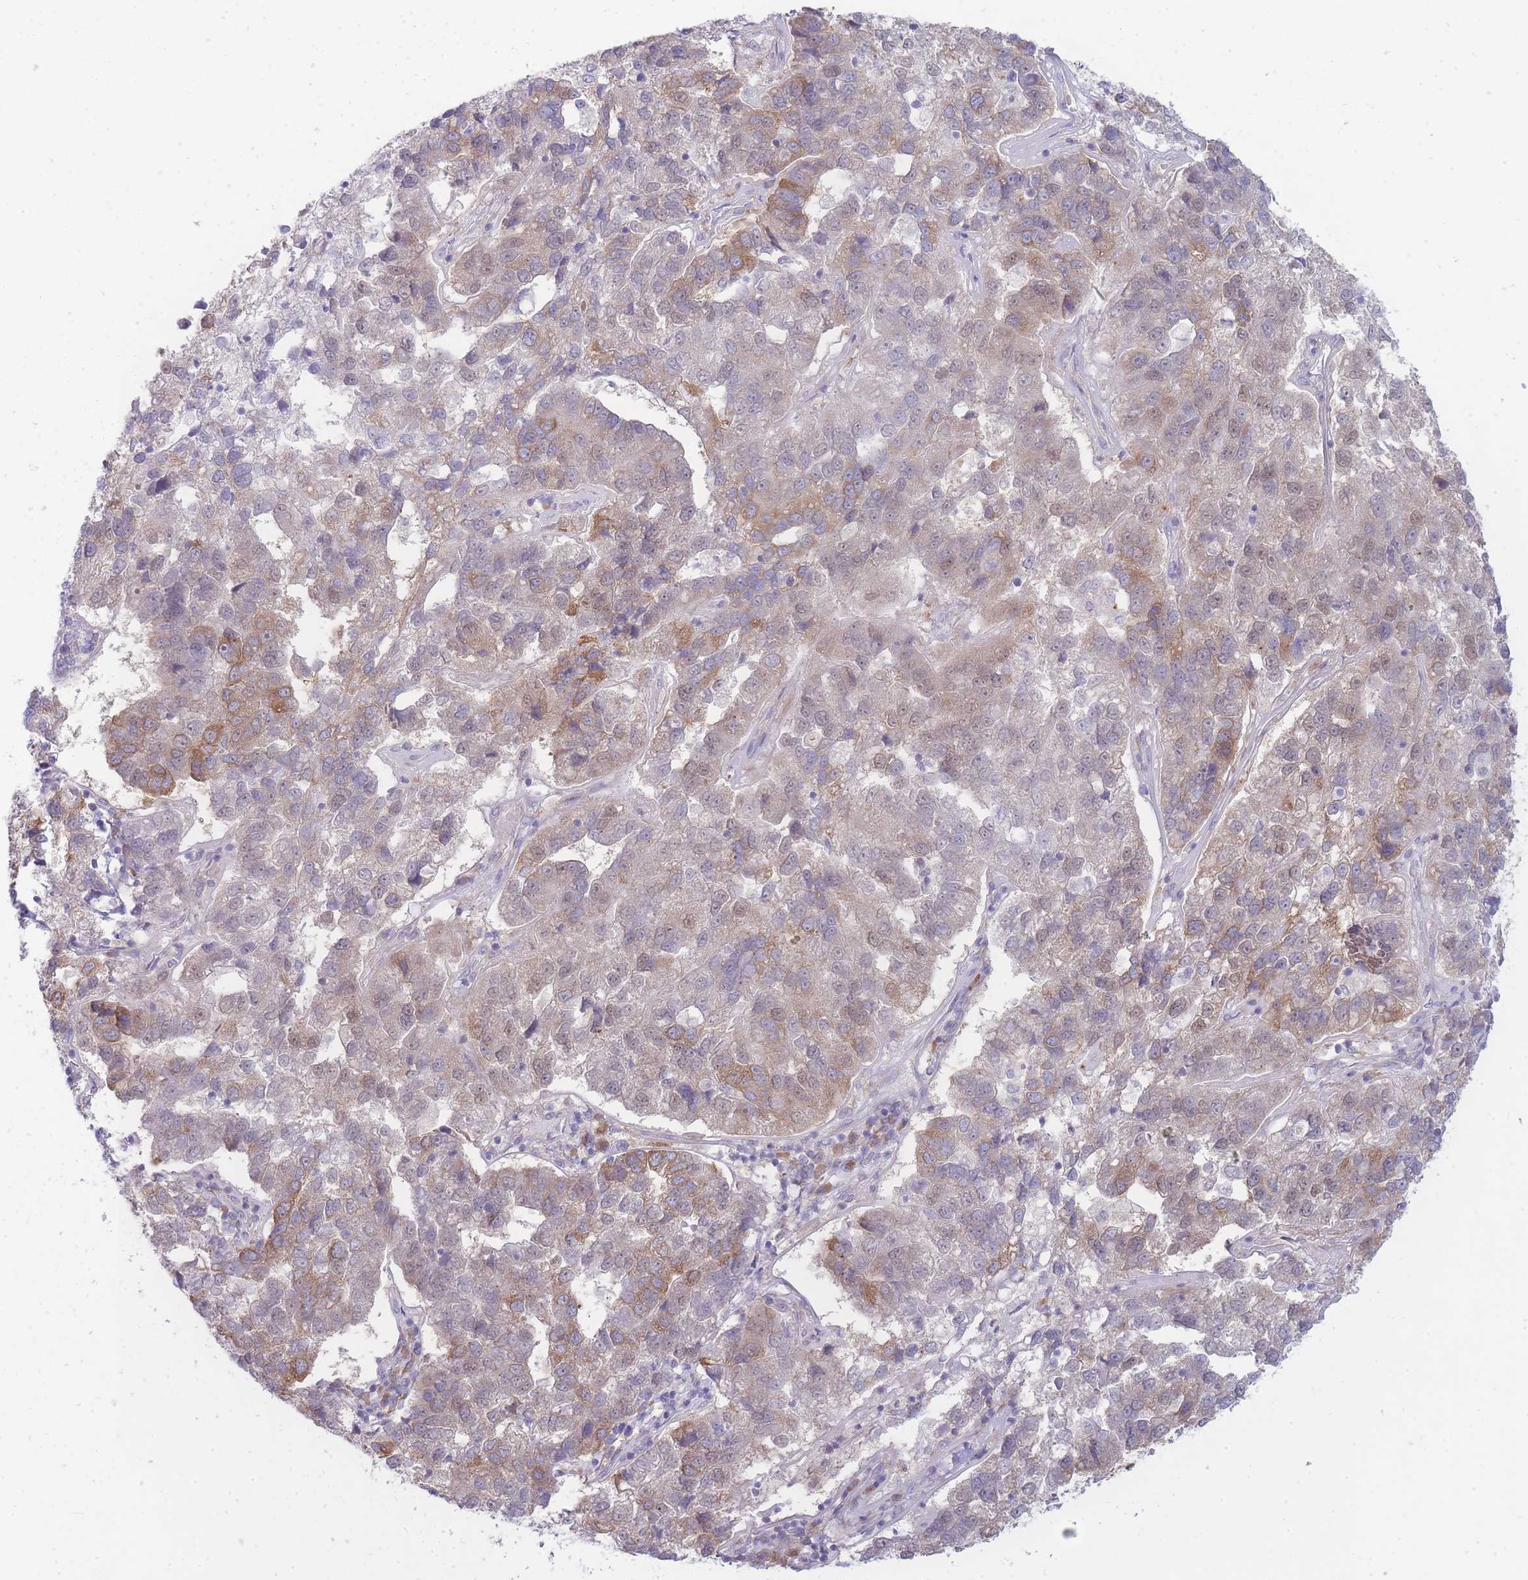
{"staining": {"intensity": "moderate", "quantity": "25%-75%", "location": "cytoplasmic/membranous"}, "tissue": "pancreatic cancer", "cell_type": "Tumor cells", "image_type": "cancer", "snomed": [{"axis": "morphology", "description": "Adenocarcinoma, NOS"}, {"axis": "topography", "description": "Pancreas"}], "caption": "Pancreatic adenocarcinoma stained for a protein (brown) exhibits moderate cytoplasmic/membranous positive staining in approximately 25%-75% of tumor cells.", "gene": "OR5L2", "patient": {"sex": "female", "age": 61}}